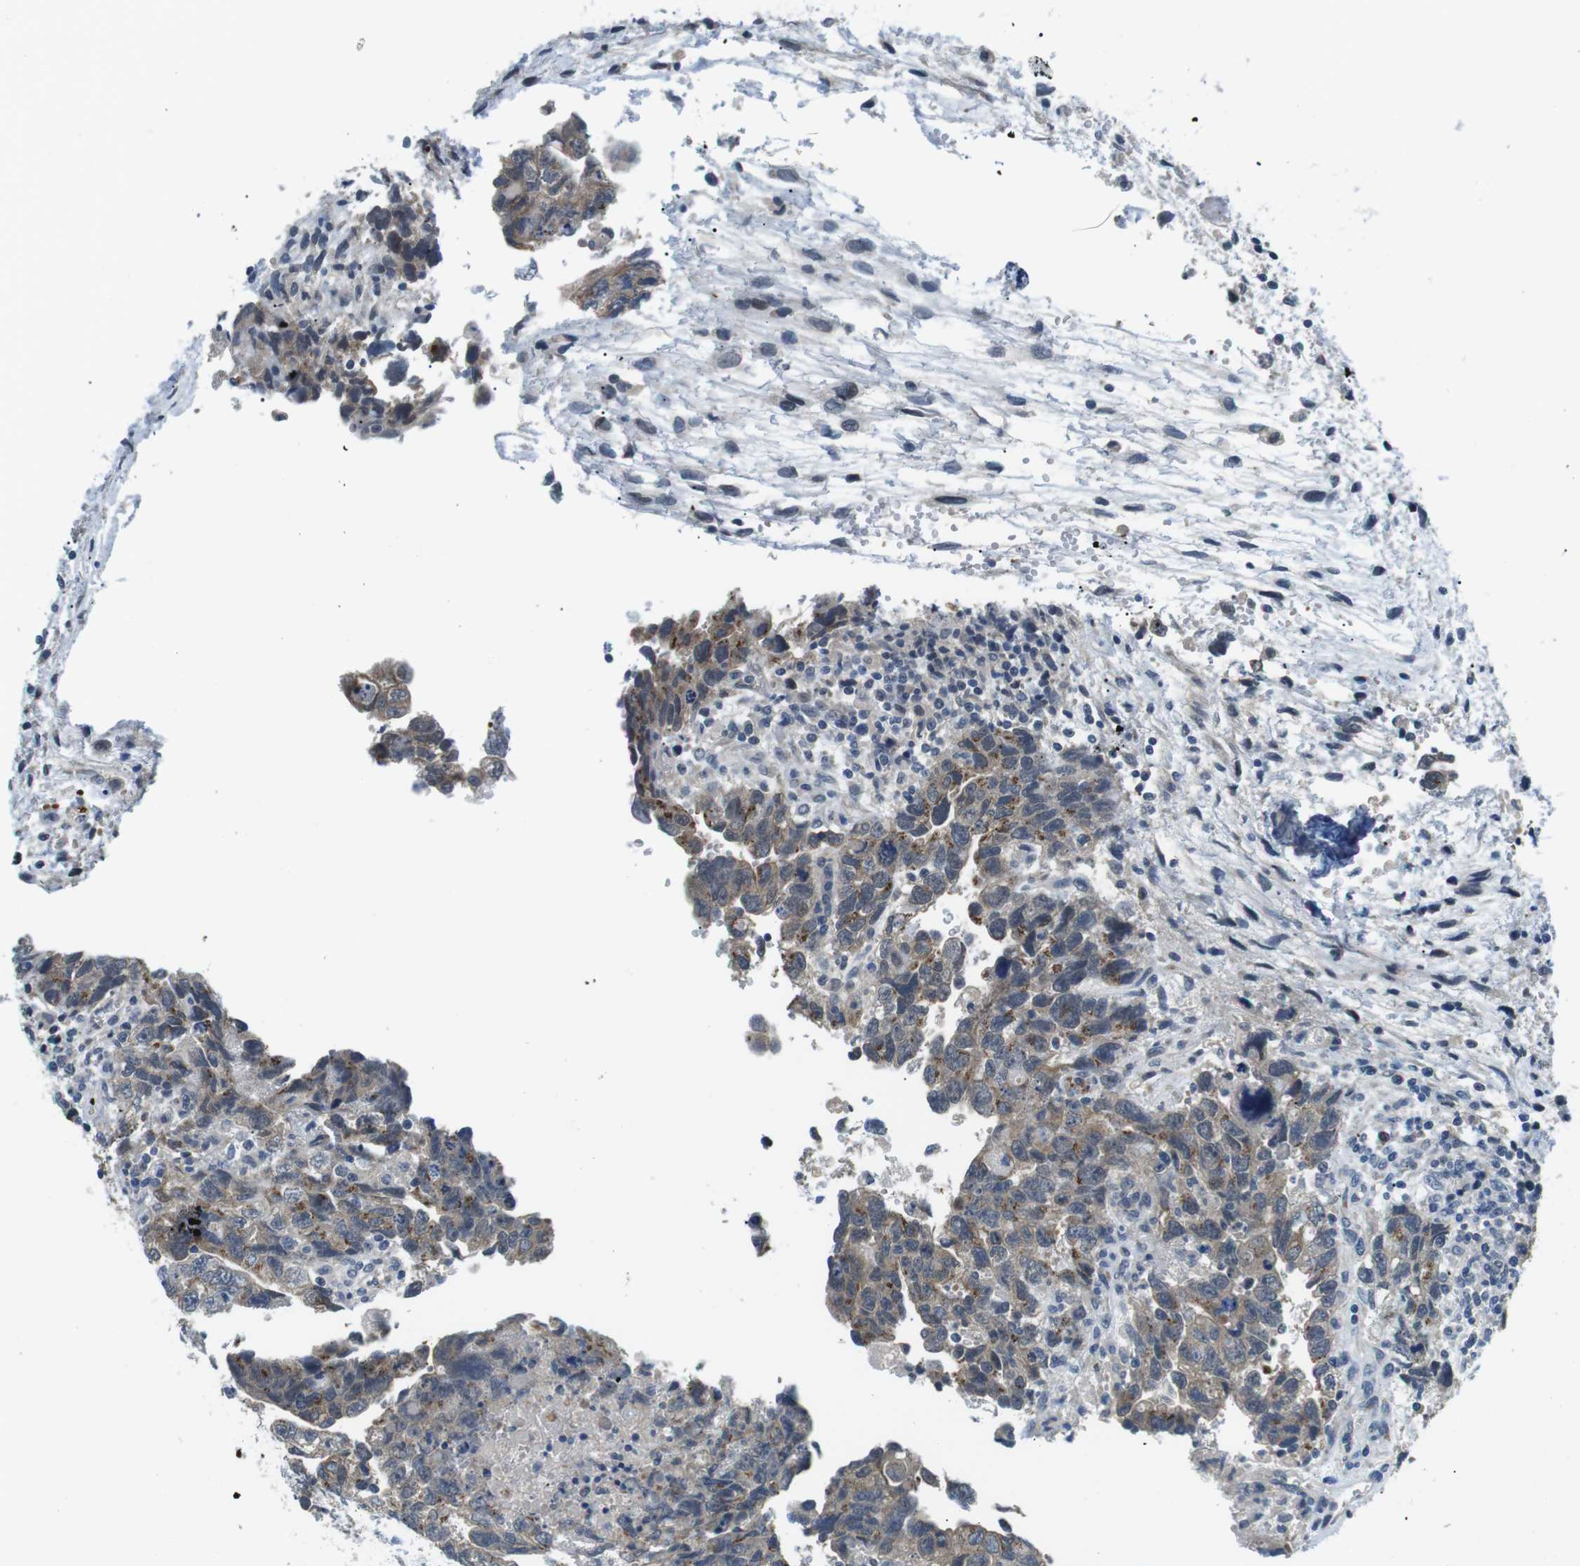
{"staining": {"intensity": "moderate", "quantity": "<25%", "location": "cytoplasmic/membranous"}, "tissue": "testis cancer", "cell_type": "Tumor cells", "image_type": "cancer", "snomed": [{"axis": "morphology", "description": "Carcinoma, Embryonal, NOS"}, {"axis": "topography", "description": "Testis"}], "caption": "Protein expression analysis of testis cancer displays moderate cytoplasmic/membranous positivity in about <25% of tumor cells.", "gene": "WSCD1", "patient": {"sex": "male", "age": 36}}